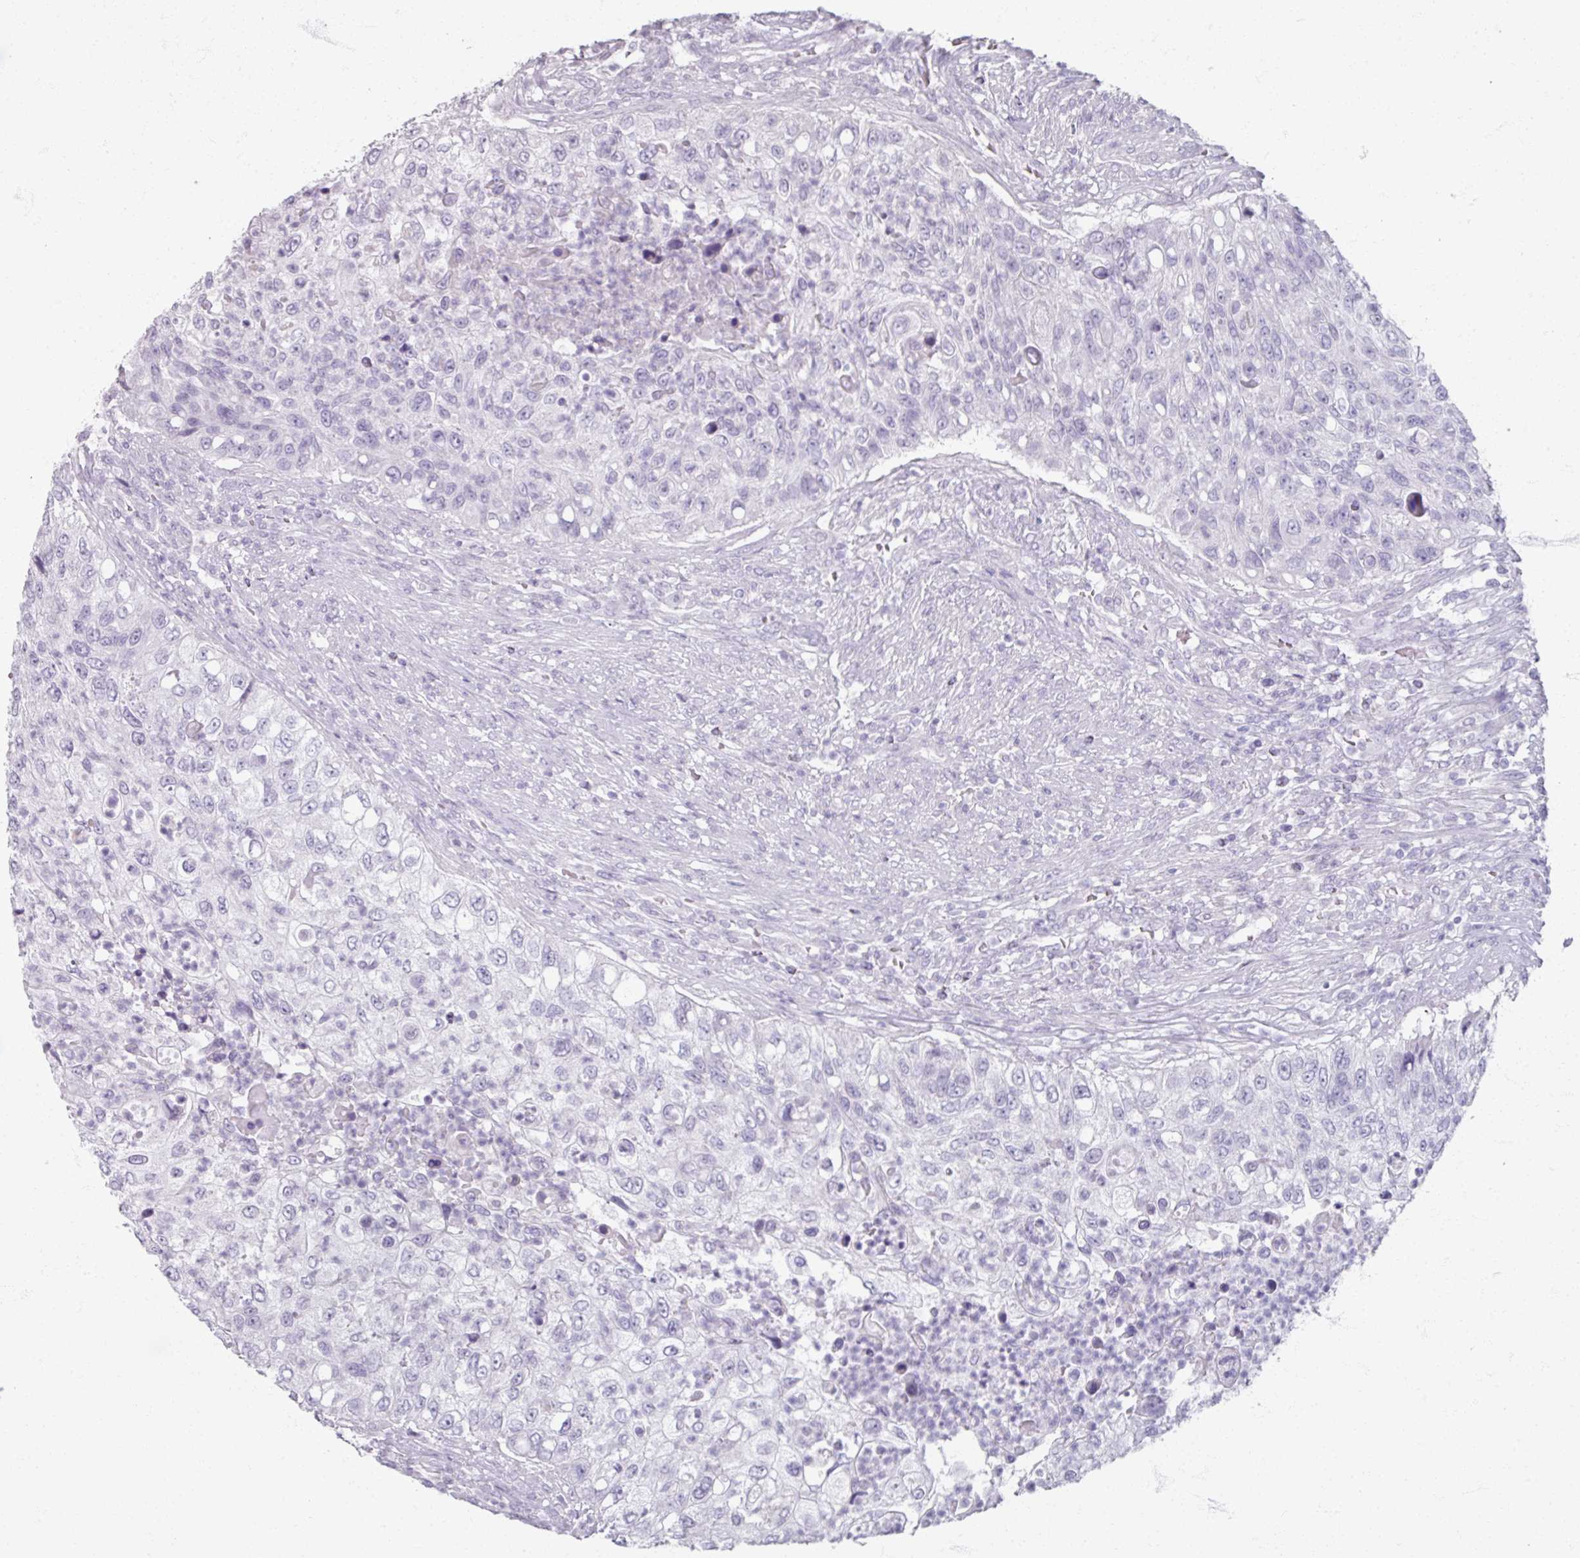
{"staining": {"intensity": "negative", "quantity": "none", "location": "none"}, "tissue": "urothelial cancer", "cell_type": "Tumor cells", "image_type": "cancer", "snomed": [{"axis": "morphology", "description": "Urothelial carcinoma, High grade"}, {"axis": "topography", "description": "Urinary bladder"}], "caption": "An image of urothelial carcinoma (high-grade) stained for a protein shows no brown staining in tumor cells.", "gene": "TG", "patient": {"sex": "female", "age": 60}}